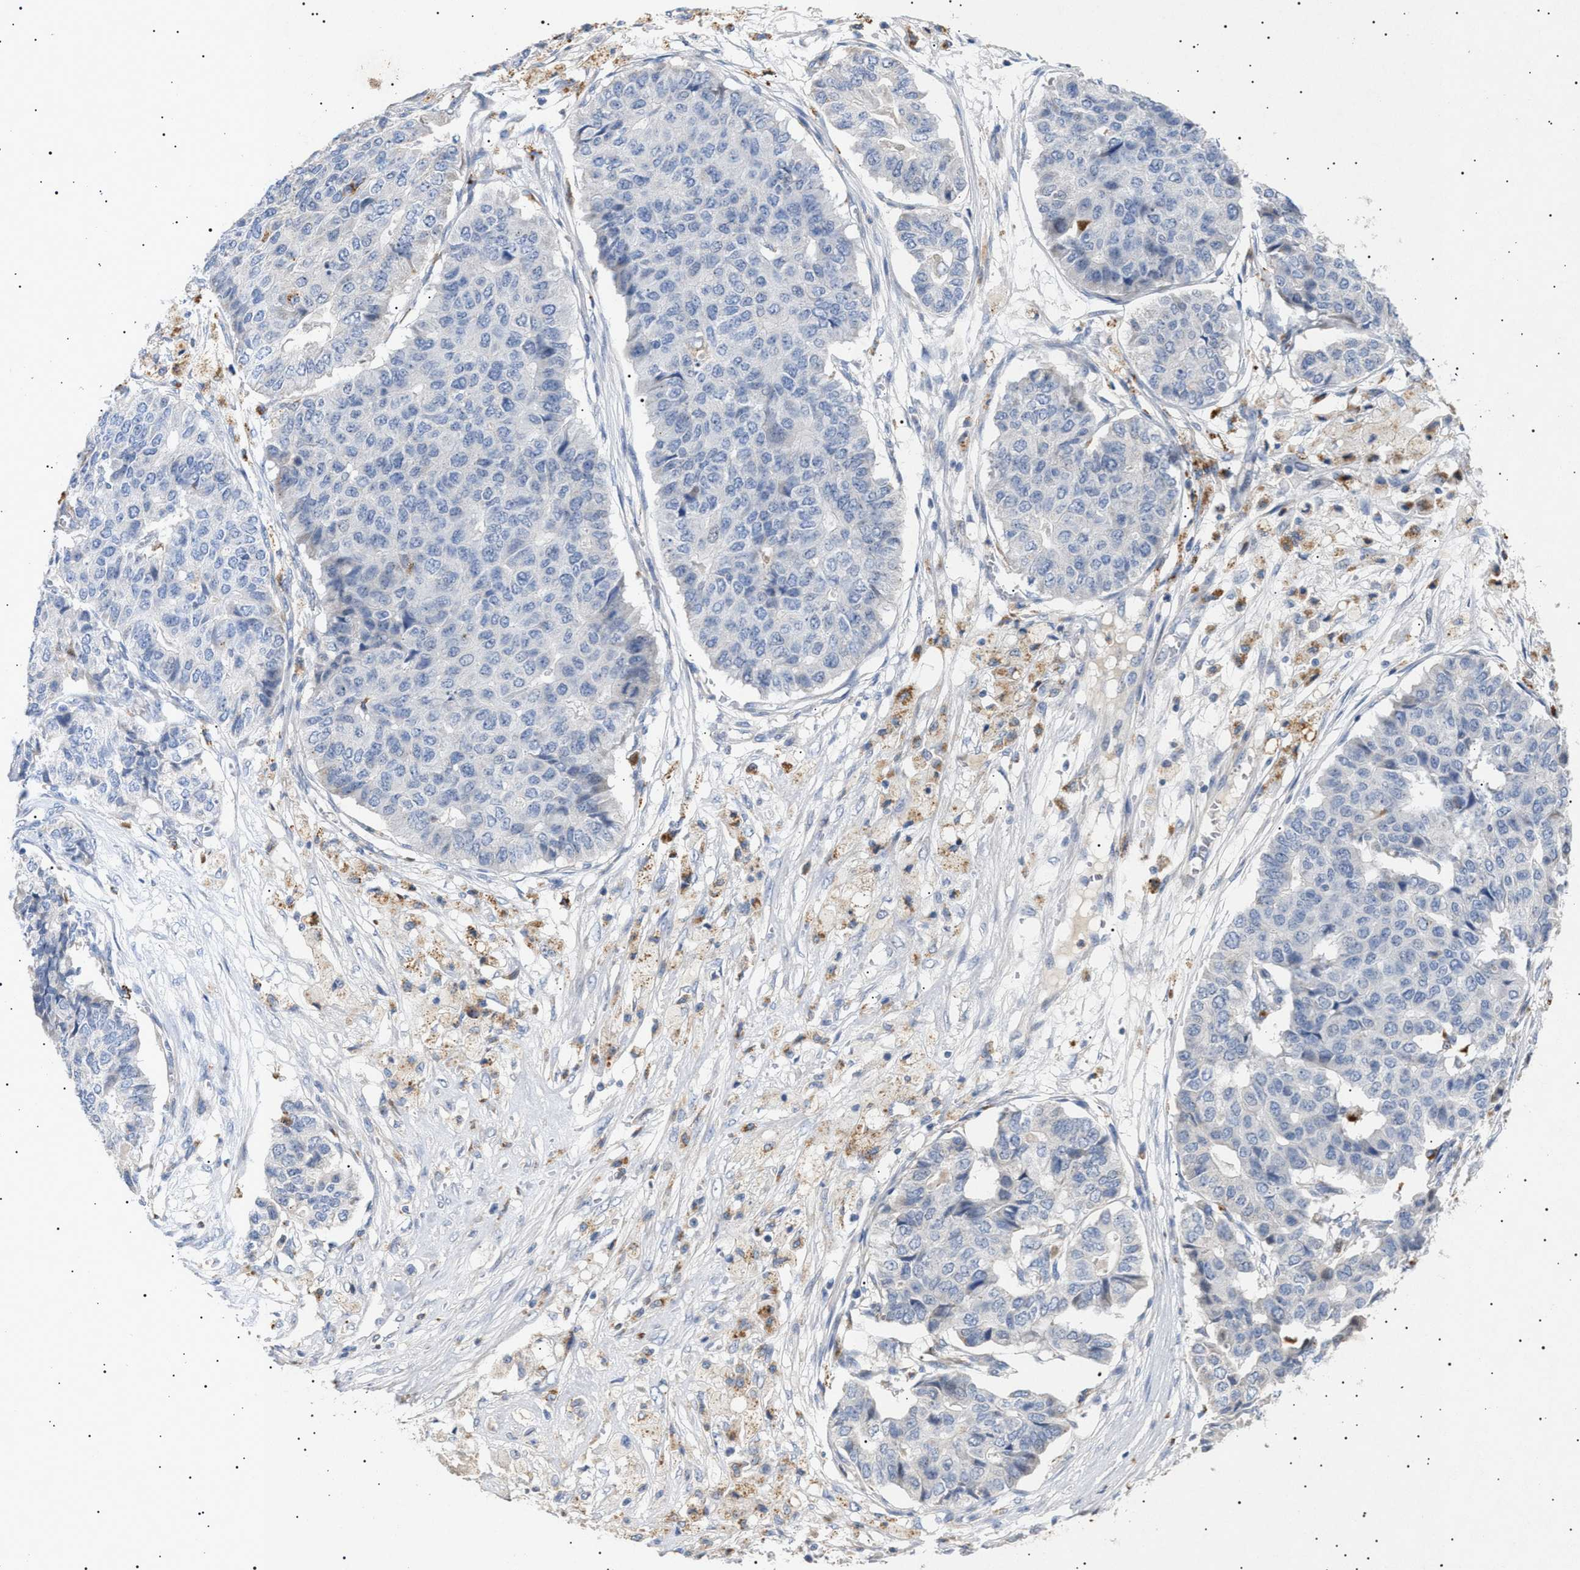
{"staining": {"intensity": "negative", "quantity": "none", "location": "none"}, "tissue": "pancreatic cancer", "cell_type": "Tumor cells", "image_type": "cancer", "snomed": [{"axis": "morphology", "description": "Adenocarcinoma, NOS"}, {"axis": "topography", "description": "Pancreas"}], "caption": "Immunohistochemistry (IHC) of pancreatic cancer shows no staining in tumor cells.", "gene": "SIRT5", "patient": {"sex": "male", "age": 50}}